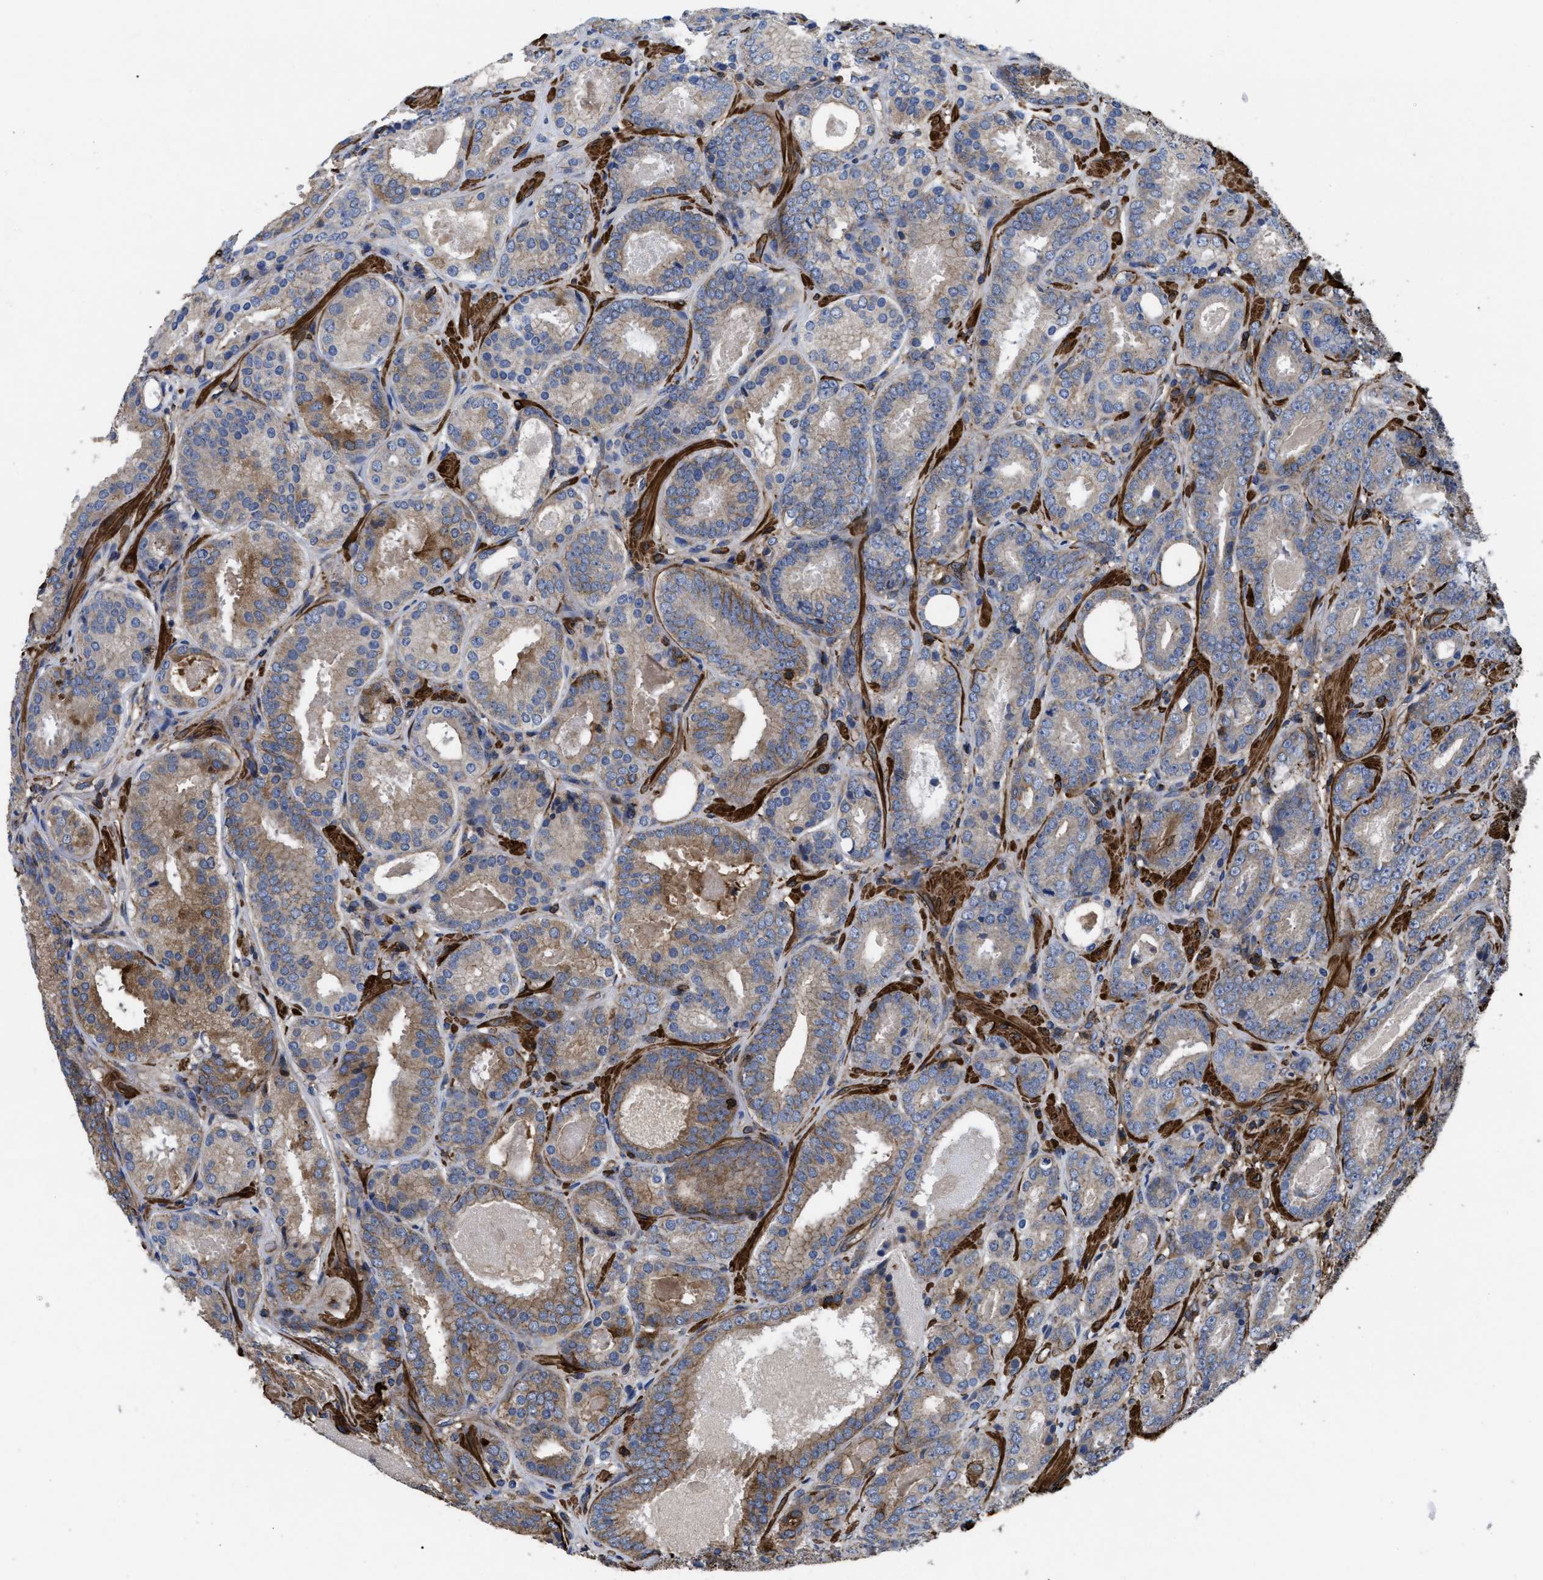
{"staining": {"intensity": "weak", "quantity": "25%-75%", "location": "cytoplasmic/membranous"}, "tissue": "prostate cancer", "cell_type": "Tumor cells", "image_type": "cancer", "snomed": [{"axis": "morphology", "description": "Adenocarcinoma, Low grade"}, {"axis": "topography", "description": "Prostate"}], "caption": "Protein staining demonstrates weak cytoplasmic/membranous expression in about 25%-75% of tumor cells in prostate cancer.", "gene": "SCUBE2", "patient": {"sex": "male", "age": 69}}